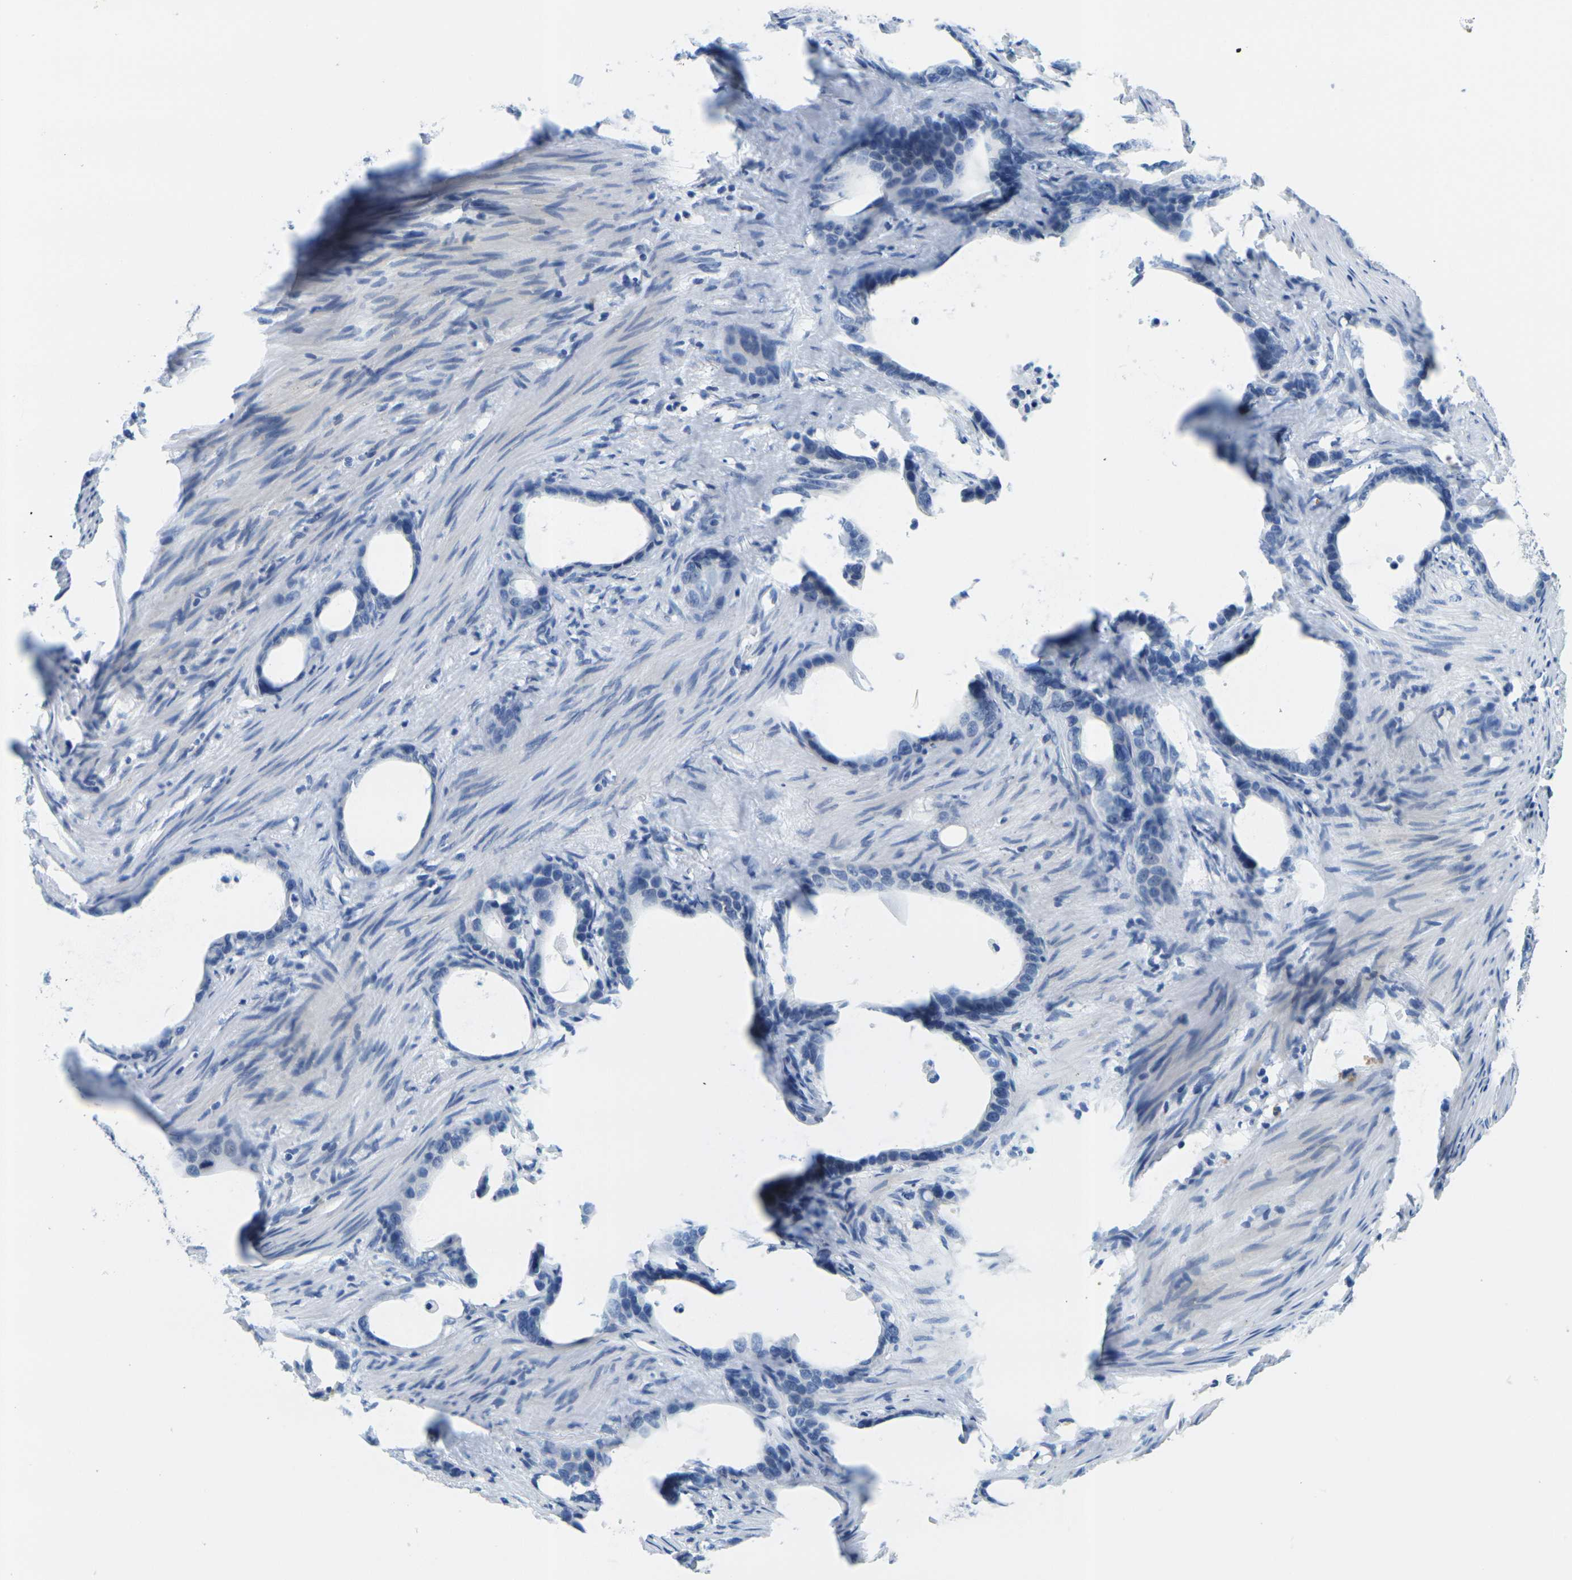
{"staining": {"intensity": "negative", "quantity": "none", "location": "none"}, "tissue": "stomach cancer", "cell_type": "Tumor cells", "image_type": "cancer", "snomed": [{"axis": "morphology", "description": "Adenocarcinoma, NOS"}, {"axis": "topography", "description": "Stomach"}], "caption": "IHC histopathology image of stomach cancer stained for a protein (brown), which exhibits no expression in tumor cells.", "gene": "GPR15", "patient": {"sex": "female", "age": 75}}